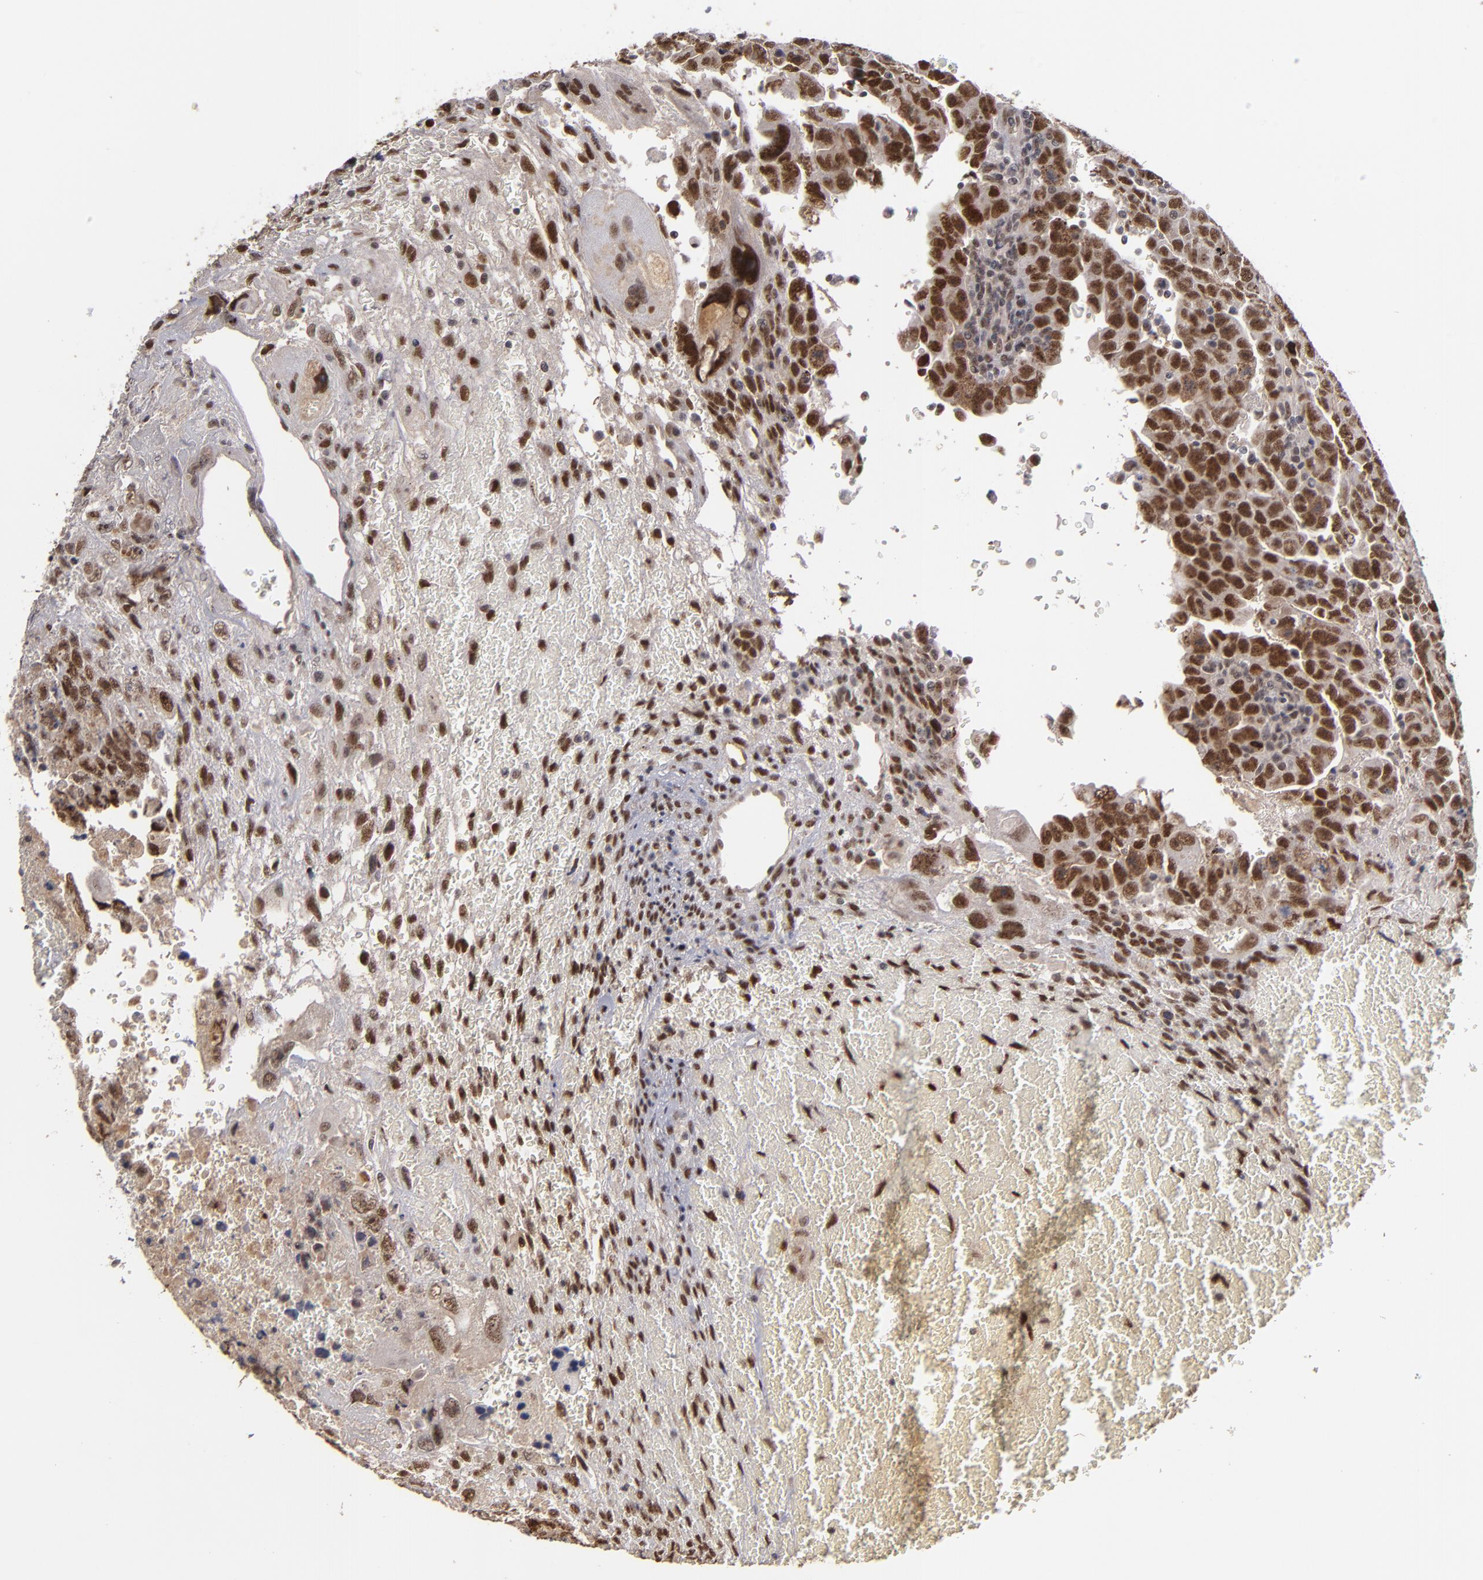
{"staining": {"intensity": "moderate", "quantity": ">75%", "location": "nuclear"}, "tissue": "testis cancer", "cell_type": "Tumor cells", "image_type": "cancer", "snomed": [{"axis": "morphology", "description": "Carcinoma, Embryonal, NOS"}, {"axis": "topography", "description": "Testis"}], "caption": "A histopathology image of embryonal carcinoma (testis) stained for a protein displays moderate nuclear brown staining in tumor cells. The protein is shown in brown color, while the nuclei are stained blue.", "gene": "ZNF234", "patient": {"sex": "male", "age": 28}}